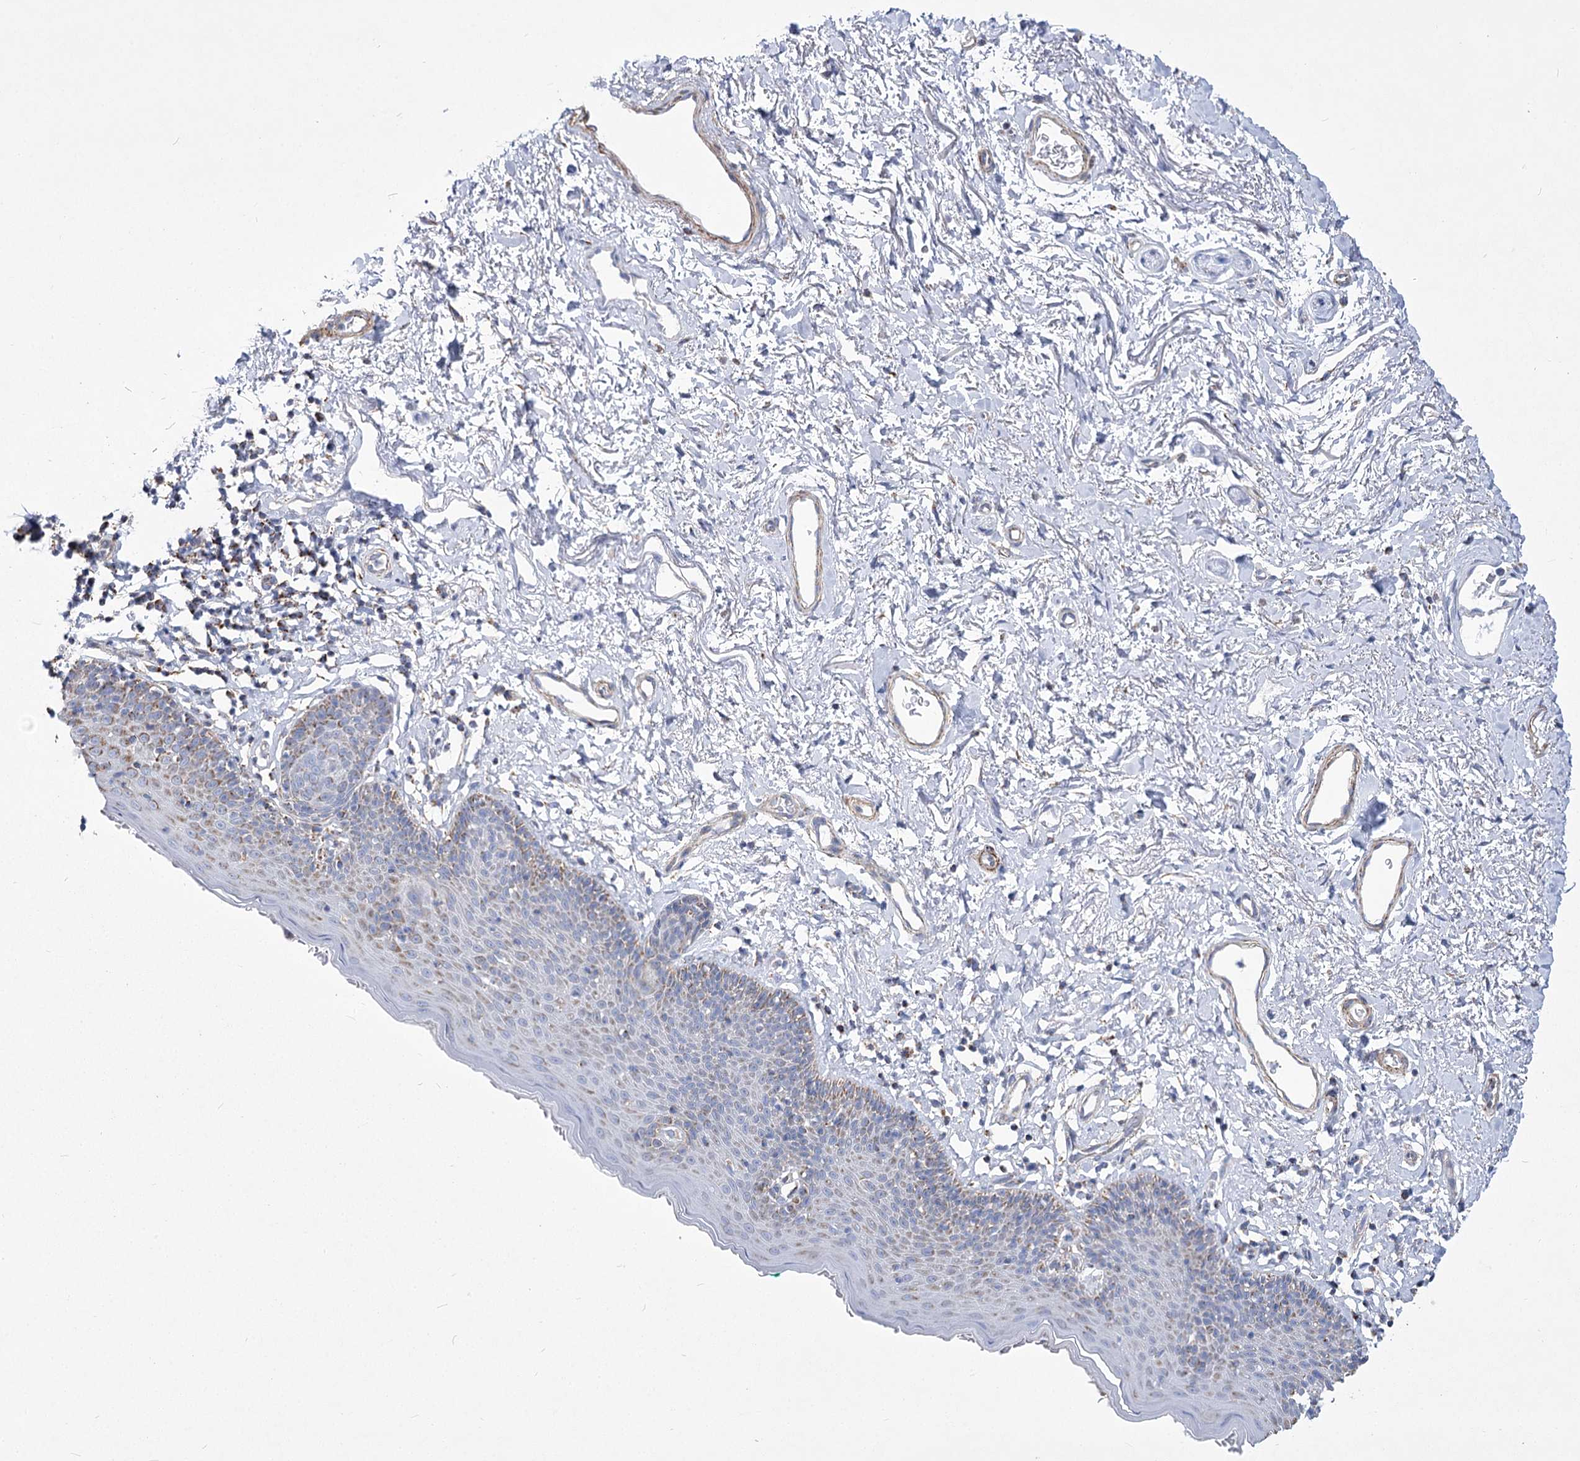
{"staining": {"intensity": "weak", "quantity": "25%-75%", "location": "cytoplasmic/membranous"}, "tissue": "skin", "cell_type": "Epidermal cells", "image_type": "normal", "snomed": [{"axis": "morphology", "description": "Normal tissue, NOS"}, {"axis": "topography", "description": "Vulva"}], "caption": "The micrograph exhibits immunohistochemical staining of benign skin. There is weak cytoplasmic/membranous staining is seen in about 25%-75% of epidermal cells.", "gene": "PDHB", "patient": {"sex": "female", "age": 66}}